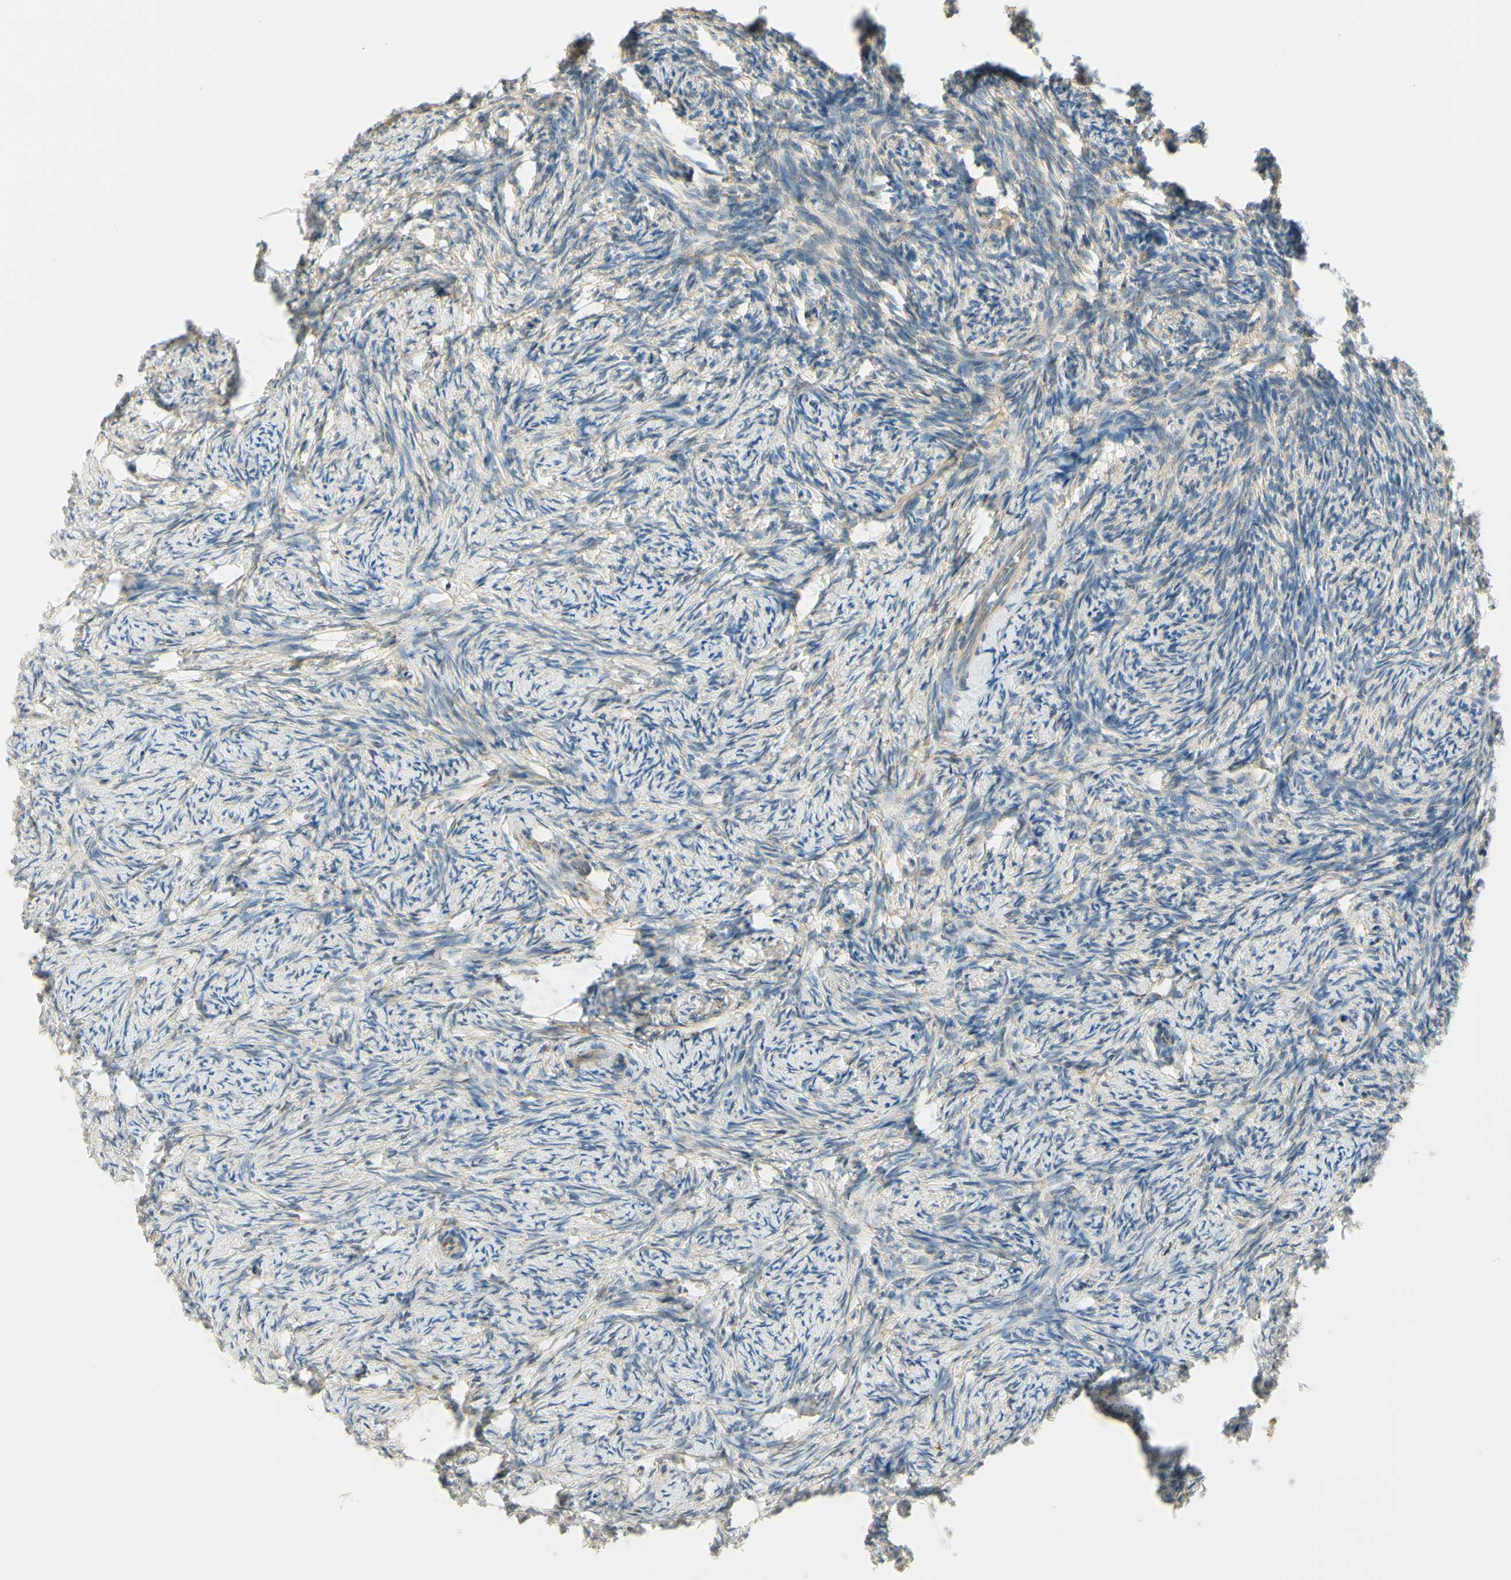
{"staining": {"intensity": "weak", "quantity": "<25%", "location": "cytoplasmic/membranous"}, "tissue": "ovary", "cell_type": "Ovarian stroma cells", "image_type": "normal", "snomed": [{"axis": "morphology", "description": "Normal tissue, NOS"}, {"axis": "topography", "description": "Ovary"}], "caption": "The photomicrograph demonstrates no staining of ovarian stroma cells in normal ovary. (DAB IHC with hematoxylin counter stain).", "gene": "IGDCC4", "patient": {"sex": "female", "age": 60}}